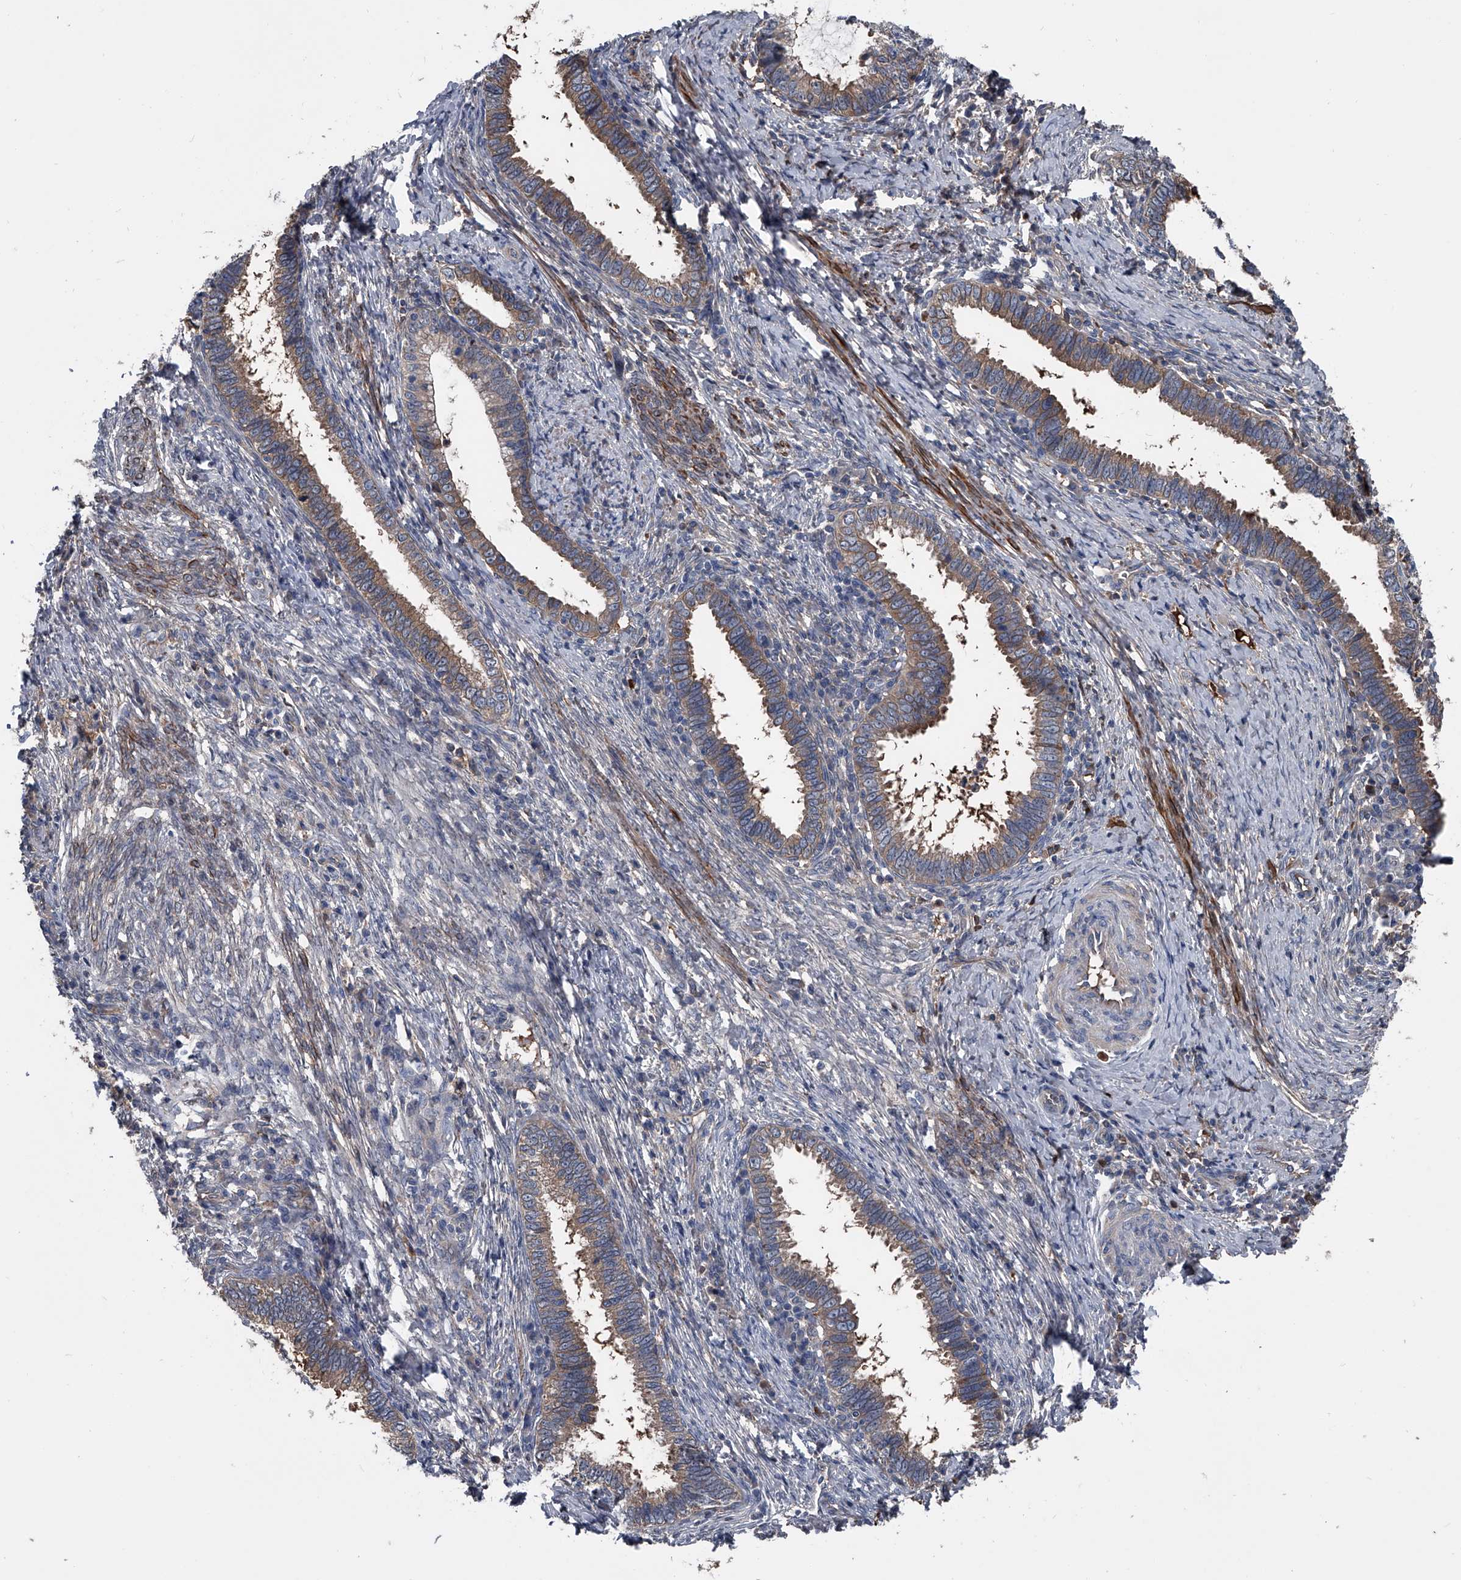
{"staining": {"intensity": "moderate", "quantity": "25%-75%", "location": "cytoplasmic/membranous"}, "tissue": "cervical cancer", "cell_type": "Tumor cells", "image_type": "cancer", "snomed": [{"axis": "morphology", "description": "Adenocarcinoma, NOS"}, {"axis": "topography", "description": "Cervix"}], "caption": "The micrograph exhibits immunohistochemical staining of cervical cancer (adenocarcinoma). There is moderate cytoplasmic/membranous expression is present in about 25%-75% of tumor cells.", "gene": "KIF13A", "patient": {"sex": "female", "age": 36}}